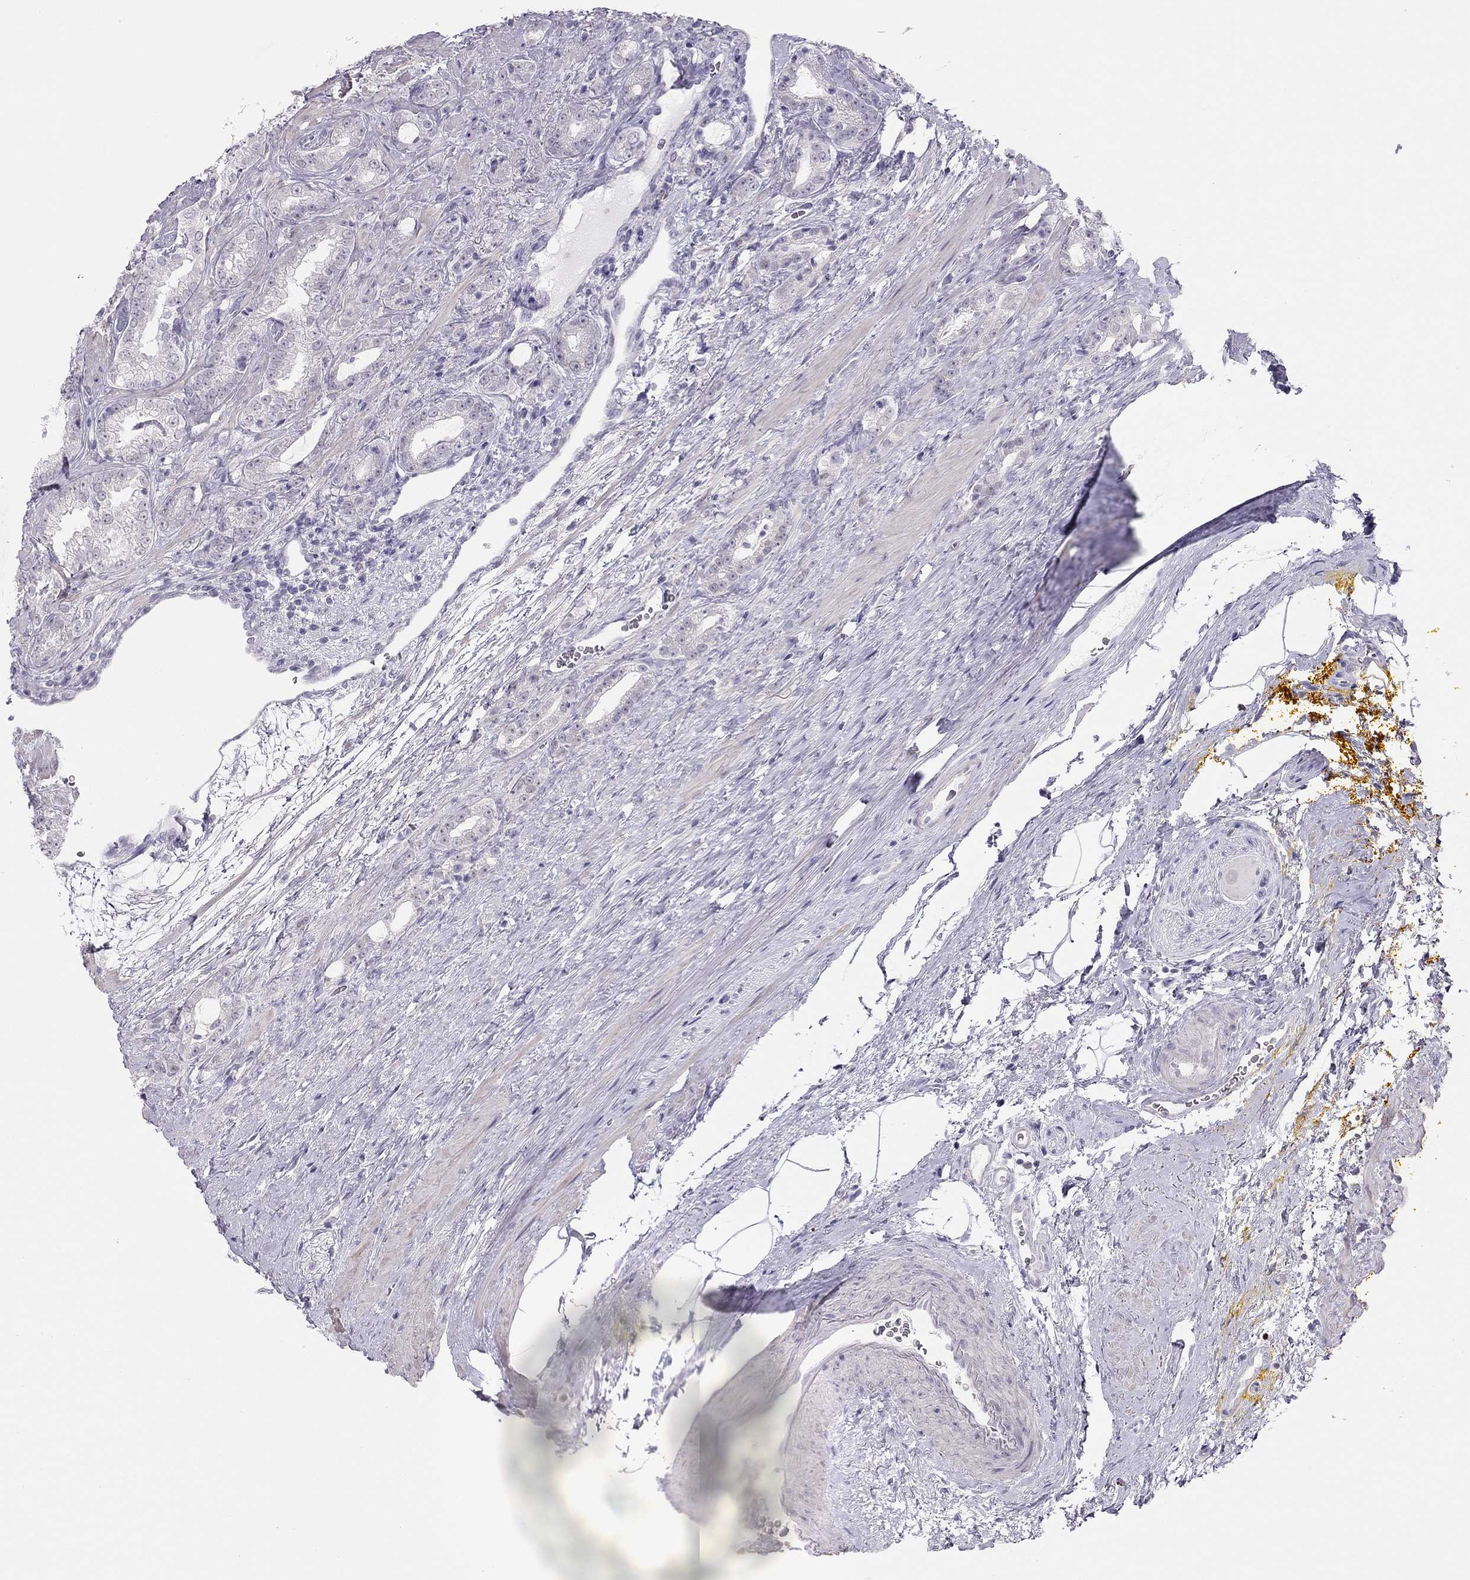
{"staining": {"intensity": "negative", "quantity": "none", "location": "none"}, "tissue": "prostate cancer", "cell_type": "Tumor cells", "image_type": "cancer", "snomed": [{"axis": "morphology", "description": "Adenocarcinoma, NOS"}, {"axis": "topography", "description": "Prostate"}], "caption": "Human prostate cancer (adenocarcinoma) stained for a protein using immunohistochemistry demonstrates no positivity in tumor cells.", "gene": "SPATA12", "patient": {"sex": "male", "age": 67}}